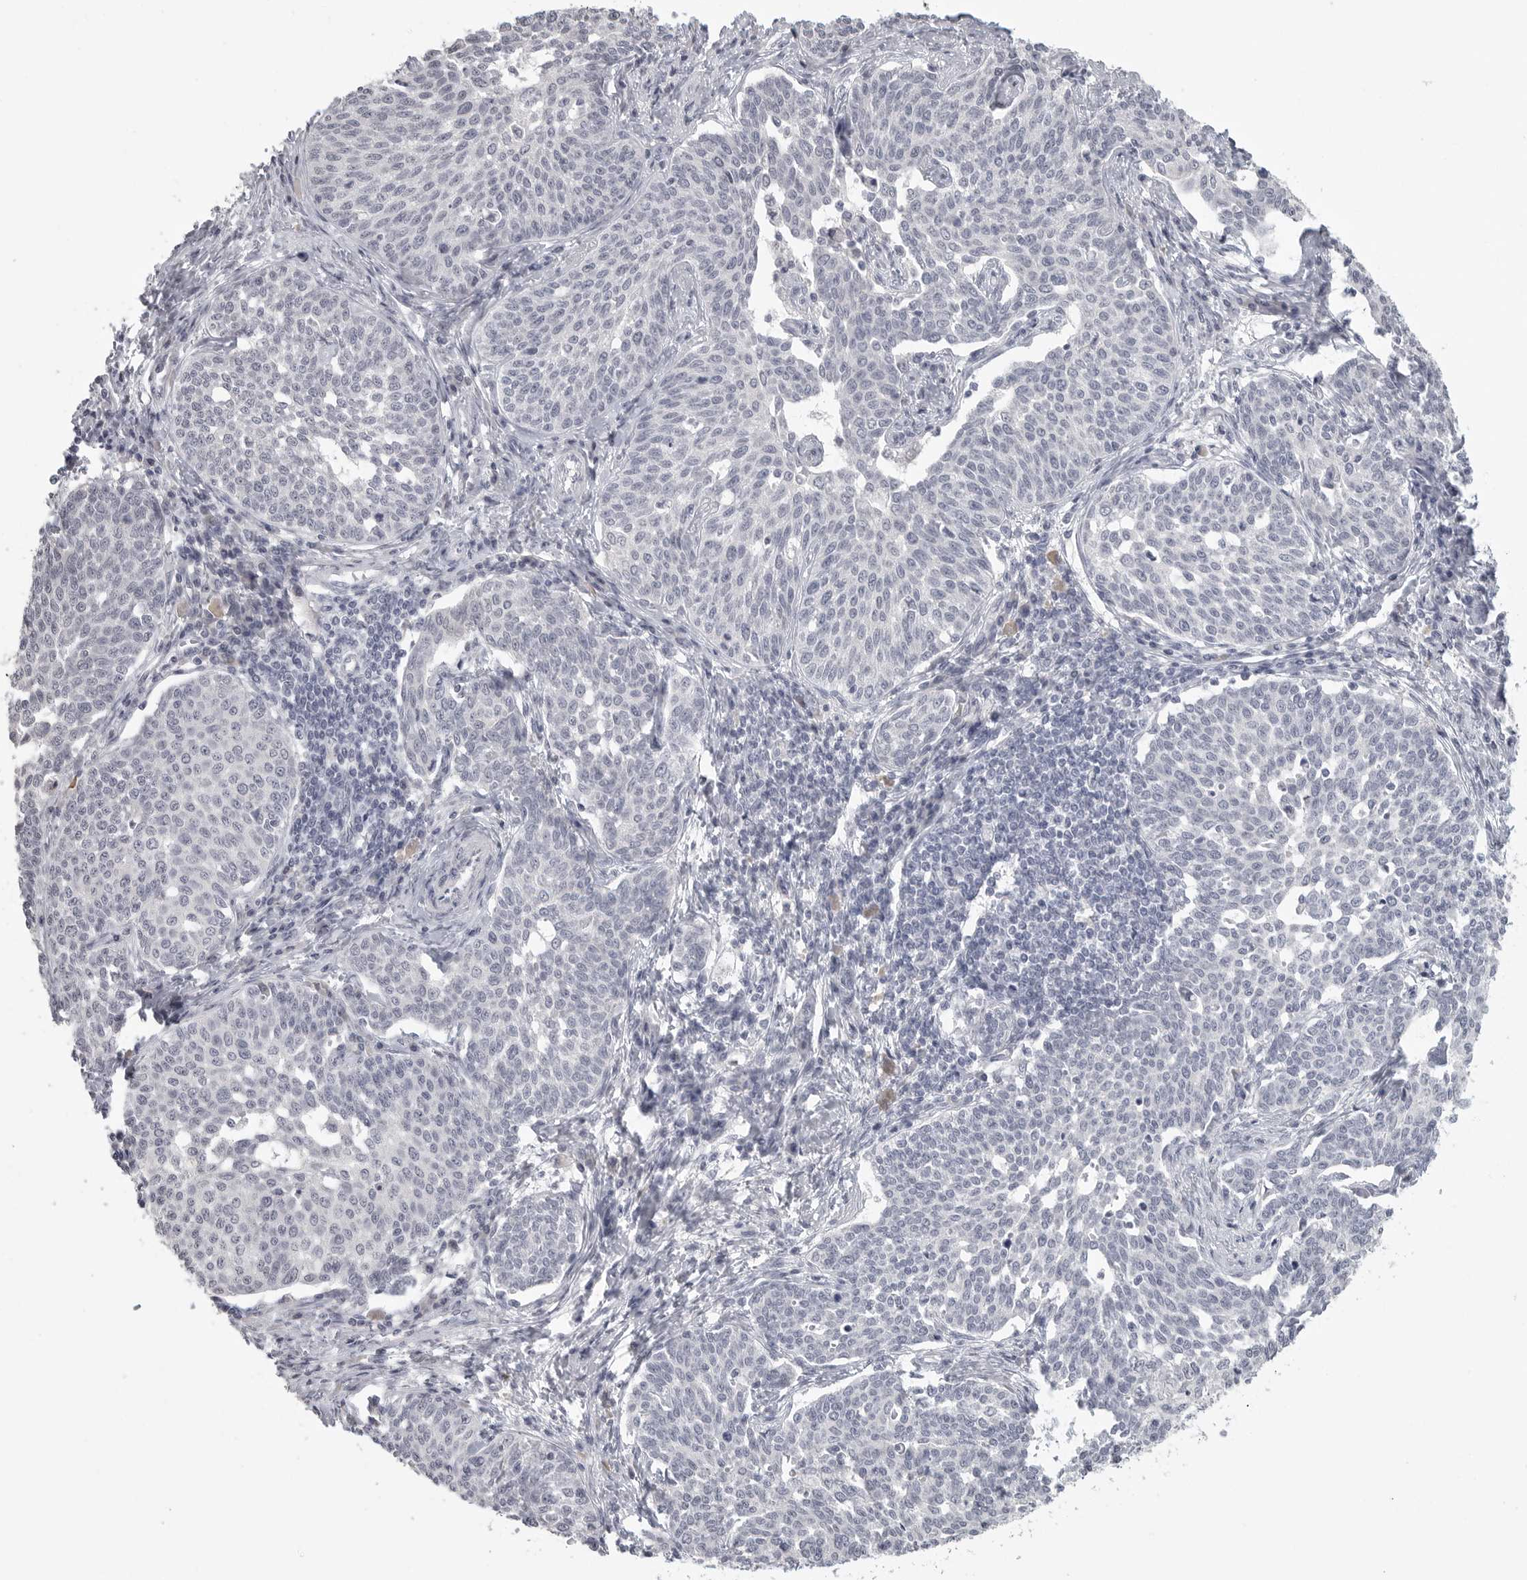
{"staining": {"intensity": "negative", "quantity": "none", "location": "none"}, "tissue": "cervical cancer", "cell_type": "Tumor cells", "image_type": "cancer", "snomed": [{"axis": "morphology", "description": "Squamous cell carcinoma, NOS"}, {"axis": "topography", "description": "Cervix"}], "caption": "Human cervical squamous cell carcinoma stained for a protein using IHC demonstrates no expression in tumor cells.", "gene": "HMGCS2", "patient": {"sex": "female", "age": 34}}